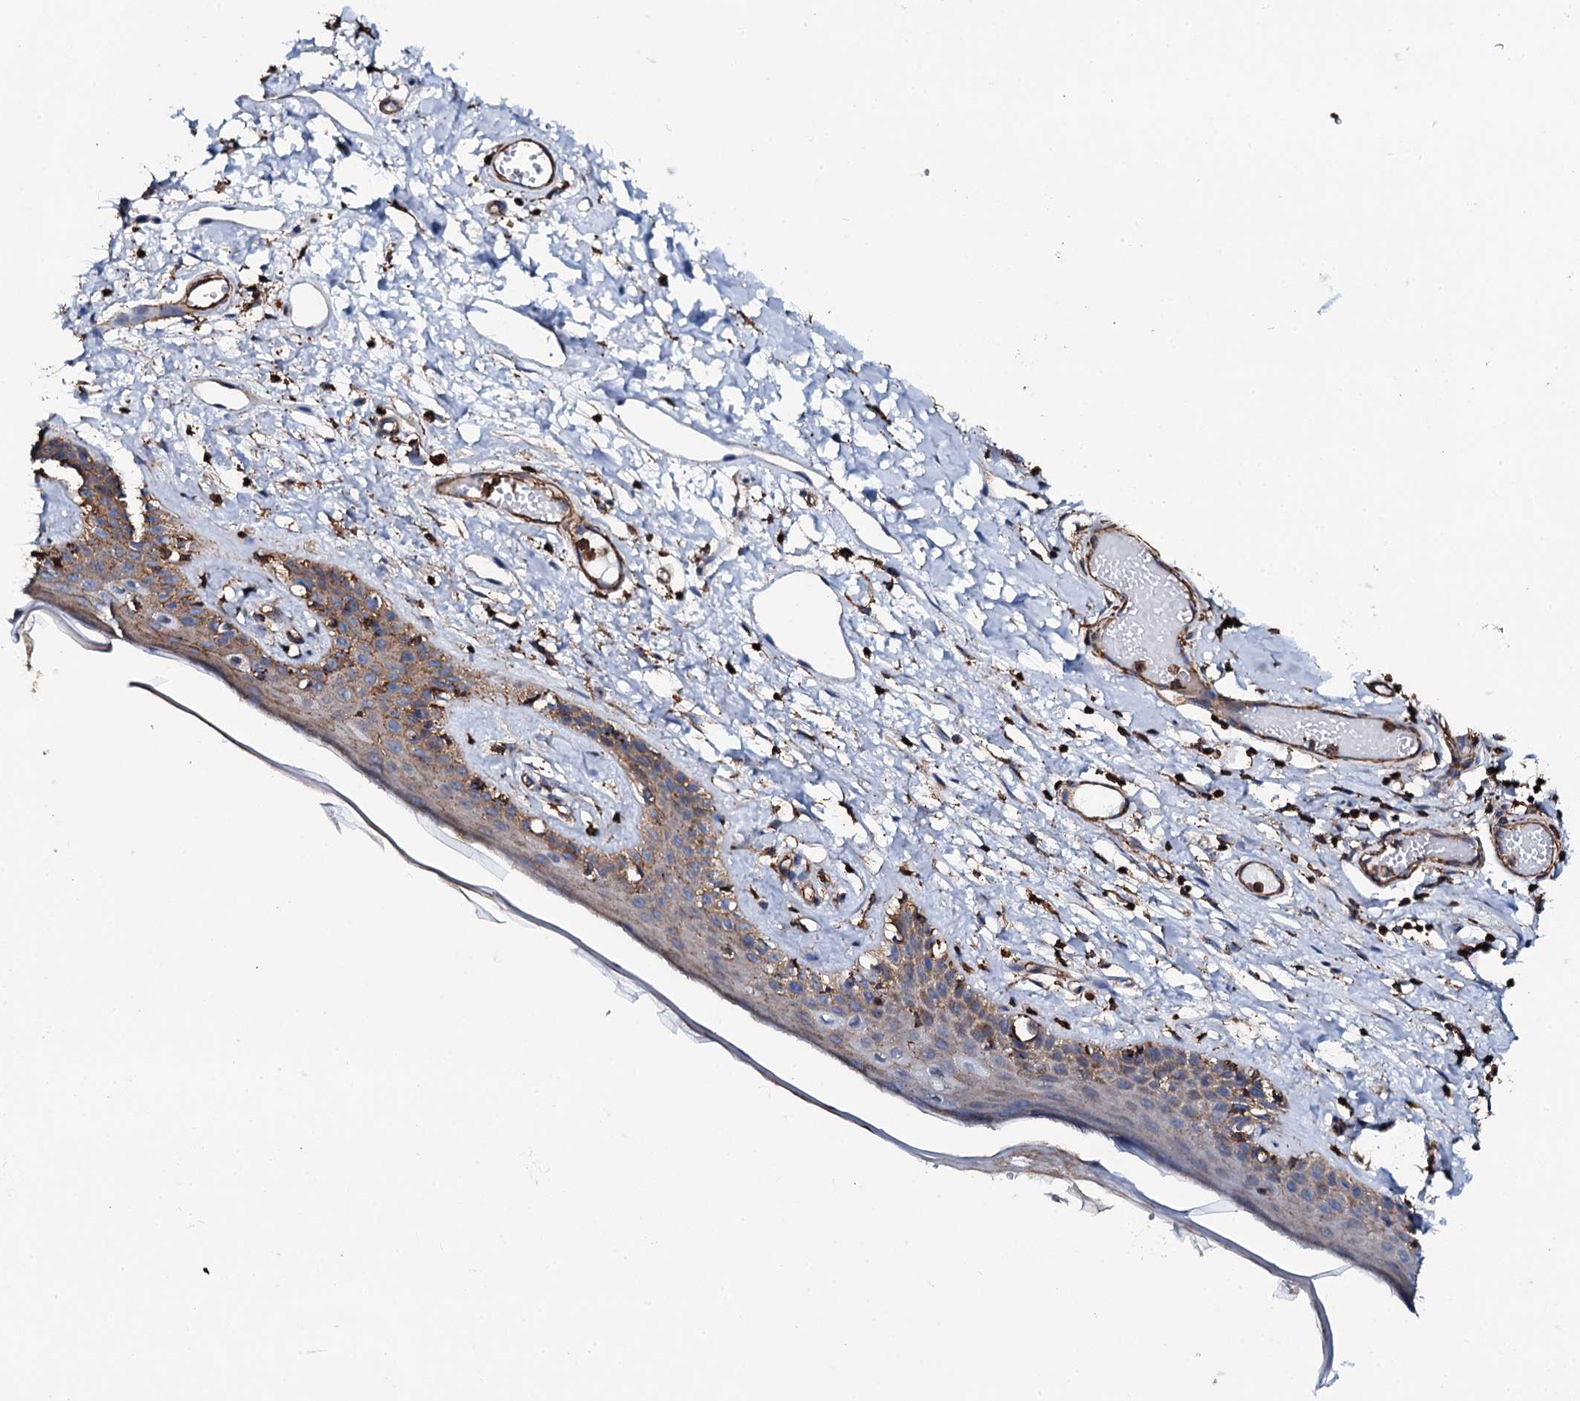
{"staining": {"intensity": "strong", "quantity": "25%-75%", "location": "cytoplasmic/membranous"}, "tissue": "skin", "cell_type": "Epidermal cells", "image_type": "normal", "snomed": [{"axis": "morphology", "description": "Normal tissue, NOS"}, {"axis": "topography", "description": "Adipose tissue"}, {"axis": "topography", "description": "Vascular tissue"}, {"axis": "topography", "description": "Vulva"}, {"axis": "topography", "description": "Peripheral nerve tissue"}], "caption": "Immunohistochemistry (IHC) micrograph of normal human skin stained for a protein (brown), which displays high levels of strong cytoplasmic/membranous staining in about 25%-75% of epidermal cells.", "gene": "INTS10", "patient": {"sex": "female", "age": 86}}